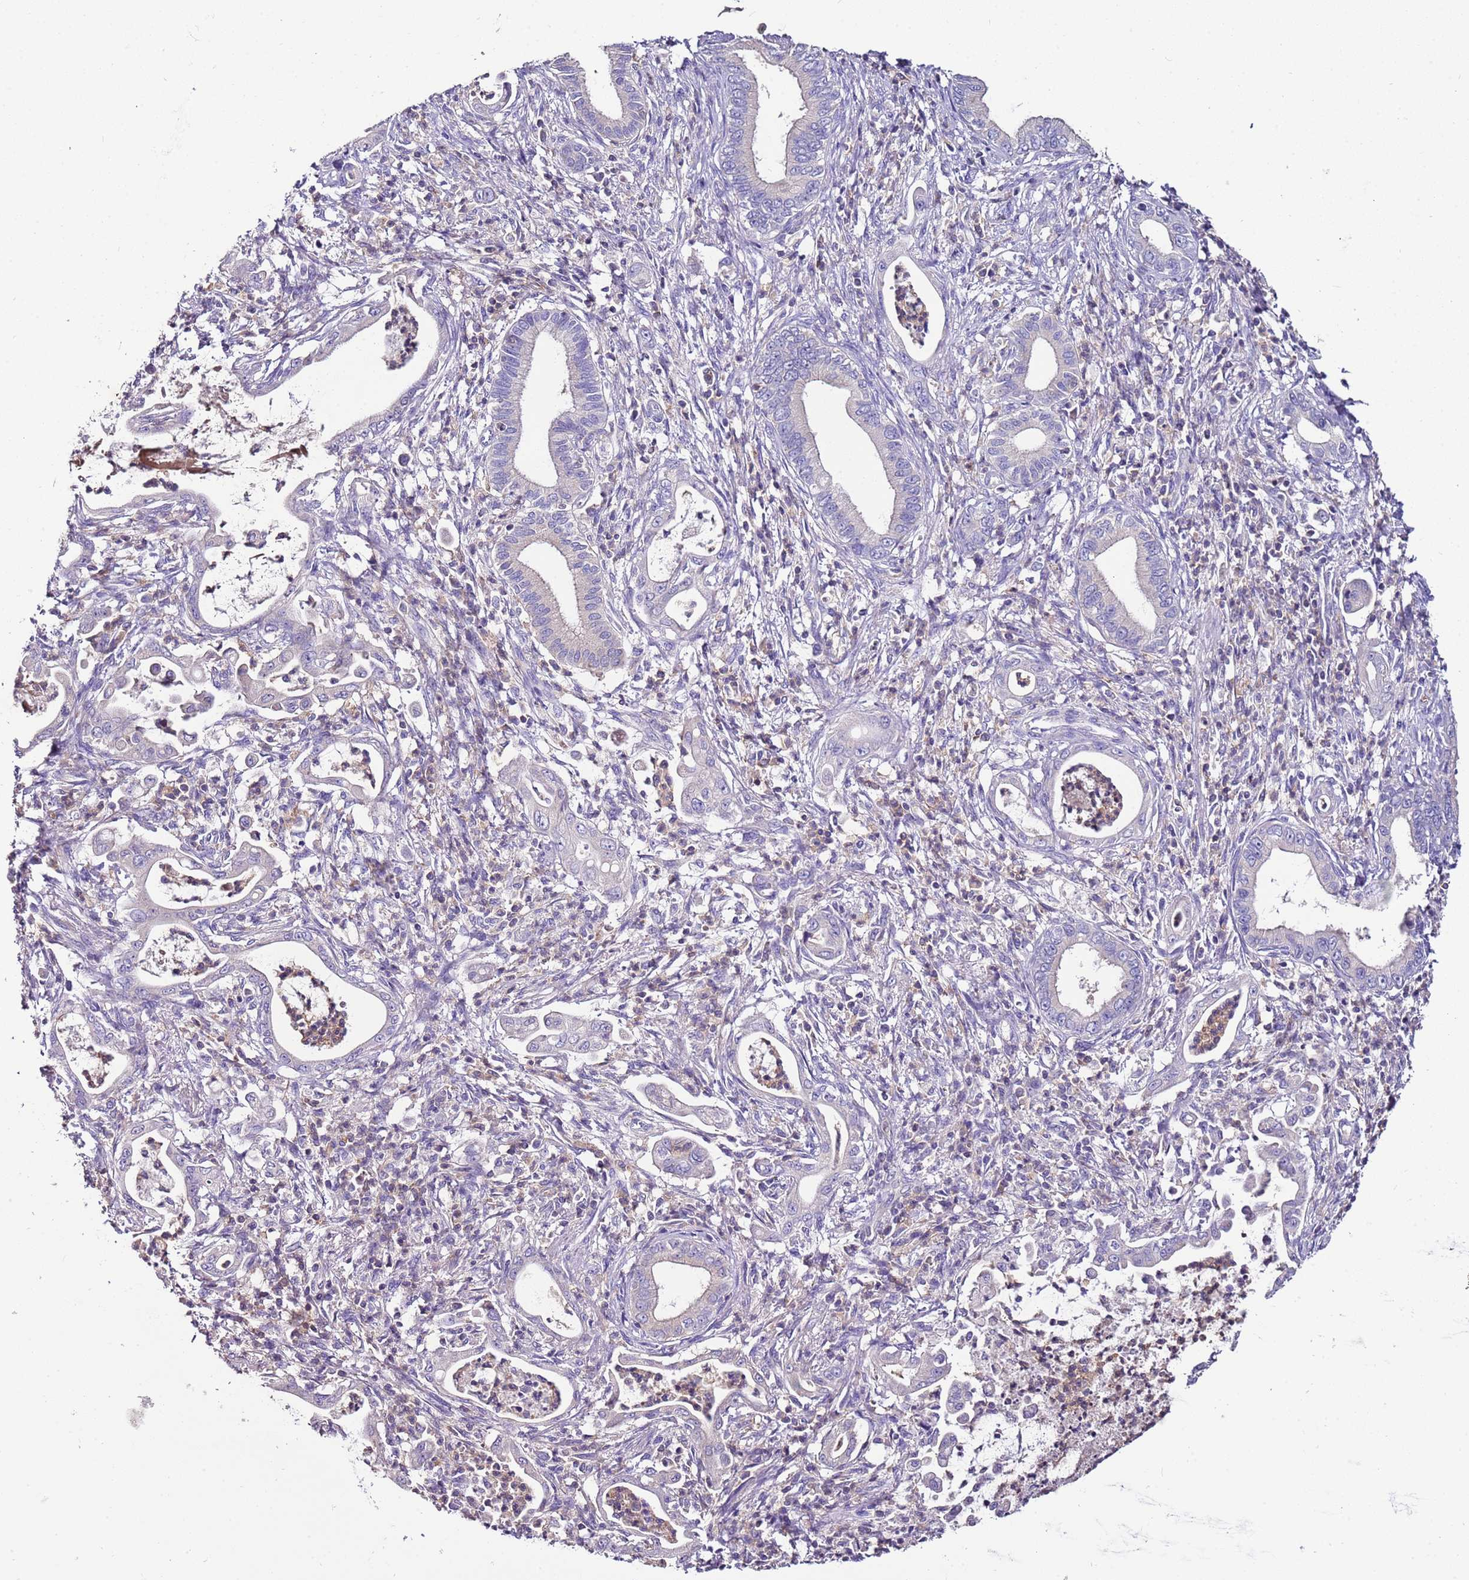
{"staining": {"intensity": "negative", "quantity": "none", "location": "none"}, "tissue": "pancreatic cancer", "cell_type": "Tumor cells", "image_type": "cancer", "snomed": [{"axis": "morphology", "description": "Normal tissue, NOS"}, {"axis": "morphology", "description": "Adenocarcinoma, NOS"}, {"axis": "topography", "description": "Pancreas"}], "caption": "This micrograph is of pancreatic cancer (adenocarcinoma) stained with IHC to label a protein in brown with the nuclei are counter-stained blue. There is no expression in tumor cells. (Stains: DAB IHC with hematoxylin counter stain, Microscopy: brightfield microscopy at high magnification).", "gene": "IGIP", "patient": {"sex": "female", "age": 55}}